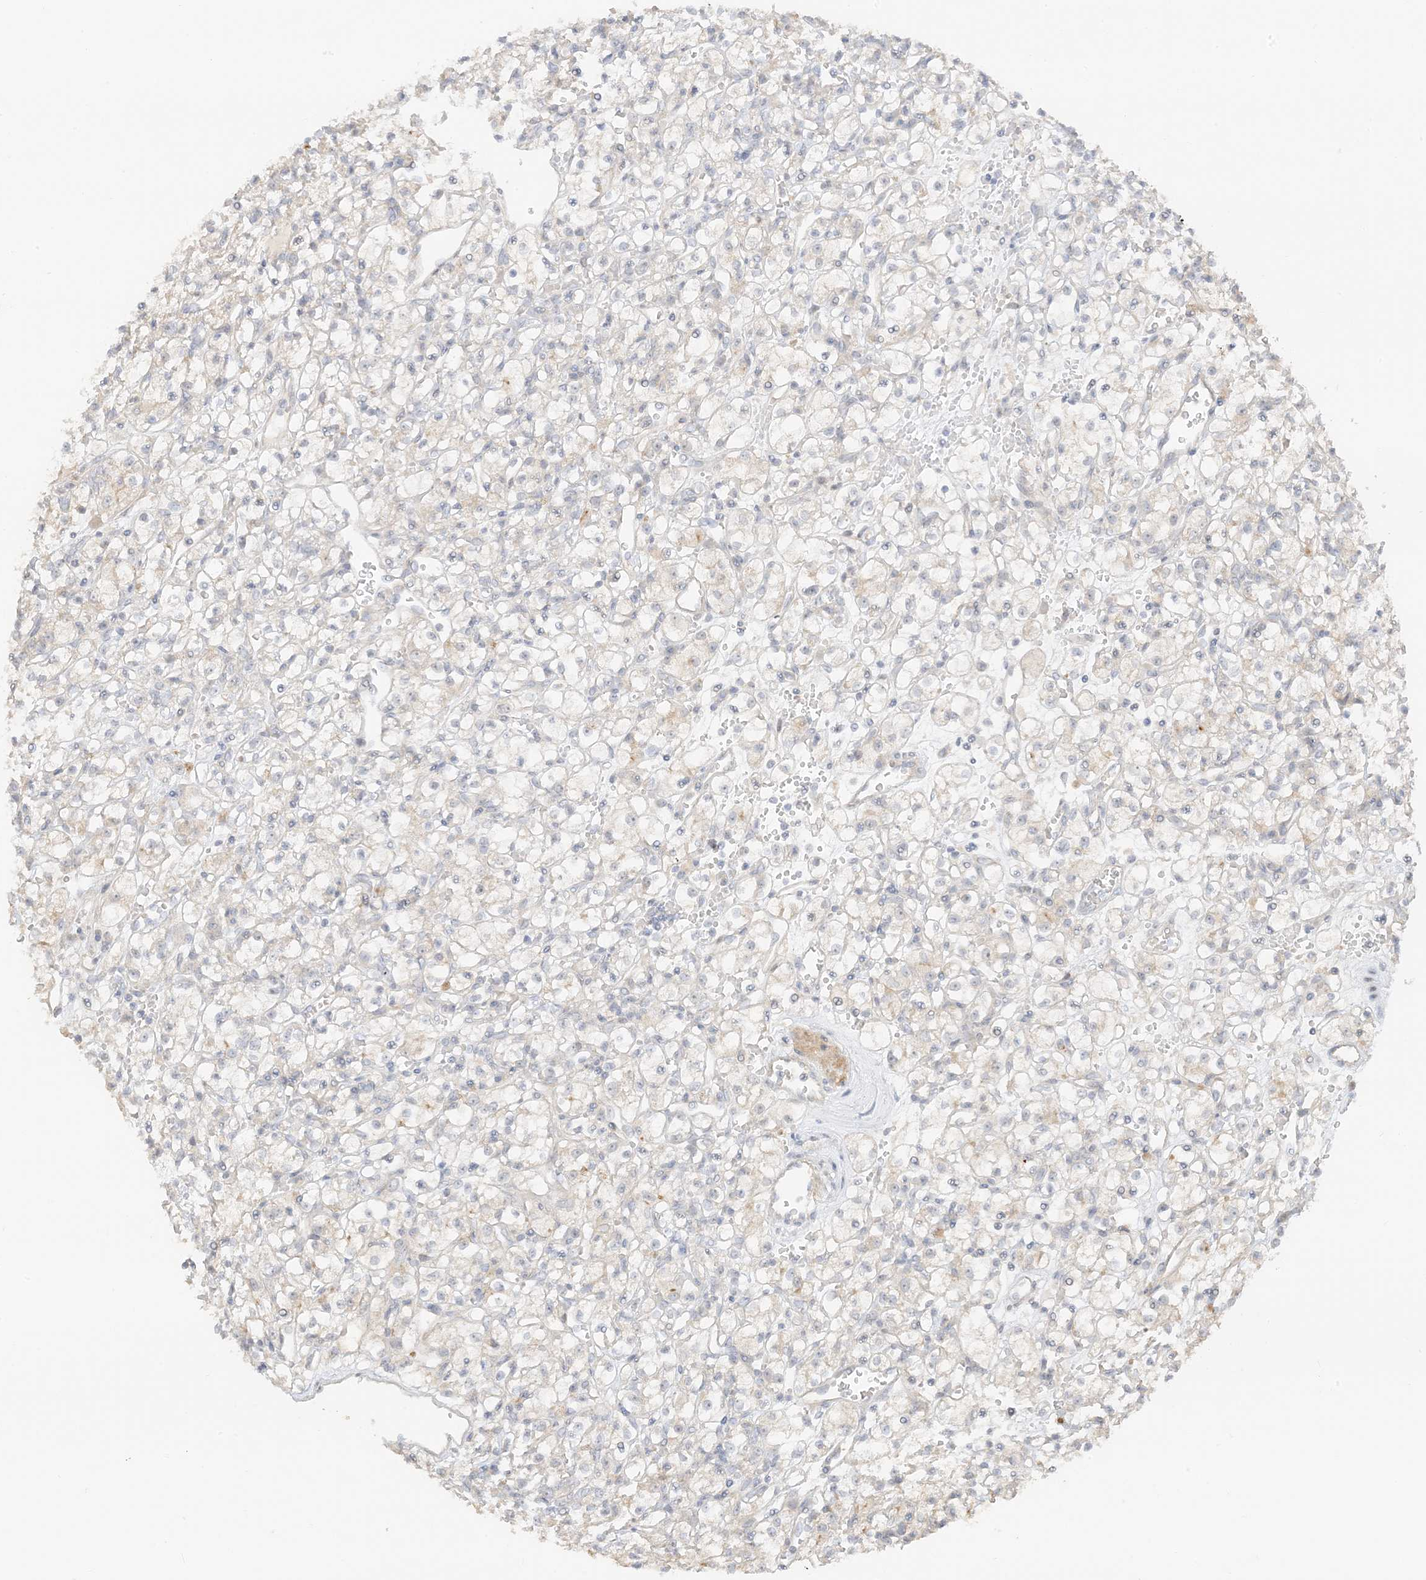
{"staining": {"intensity": "negative", "quantity": "none", "location": "none"}, "tissue": "renal cancer", "cell_type": "Tumor cells", "image_type": "cancer", "snomed": [{"axis": "morphology", "description": "Adenocarcinoma, NOS"}, {"axis": "topography", "description": "Kidney"}], "caption": "DAB immunohistochemical staining of human adenocarcinoma (renal) reveals no significant positivity in tumor cells.", "gene": "ETAA1", "patient": {"sex": "female", "age": 59}}